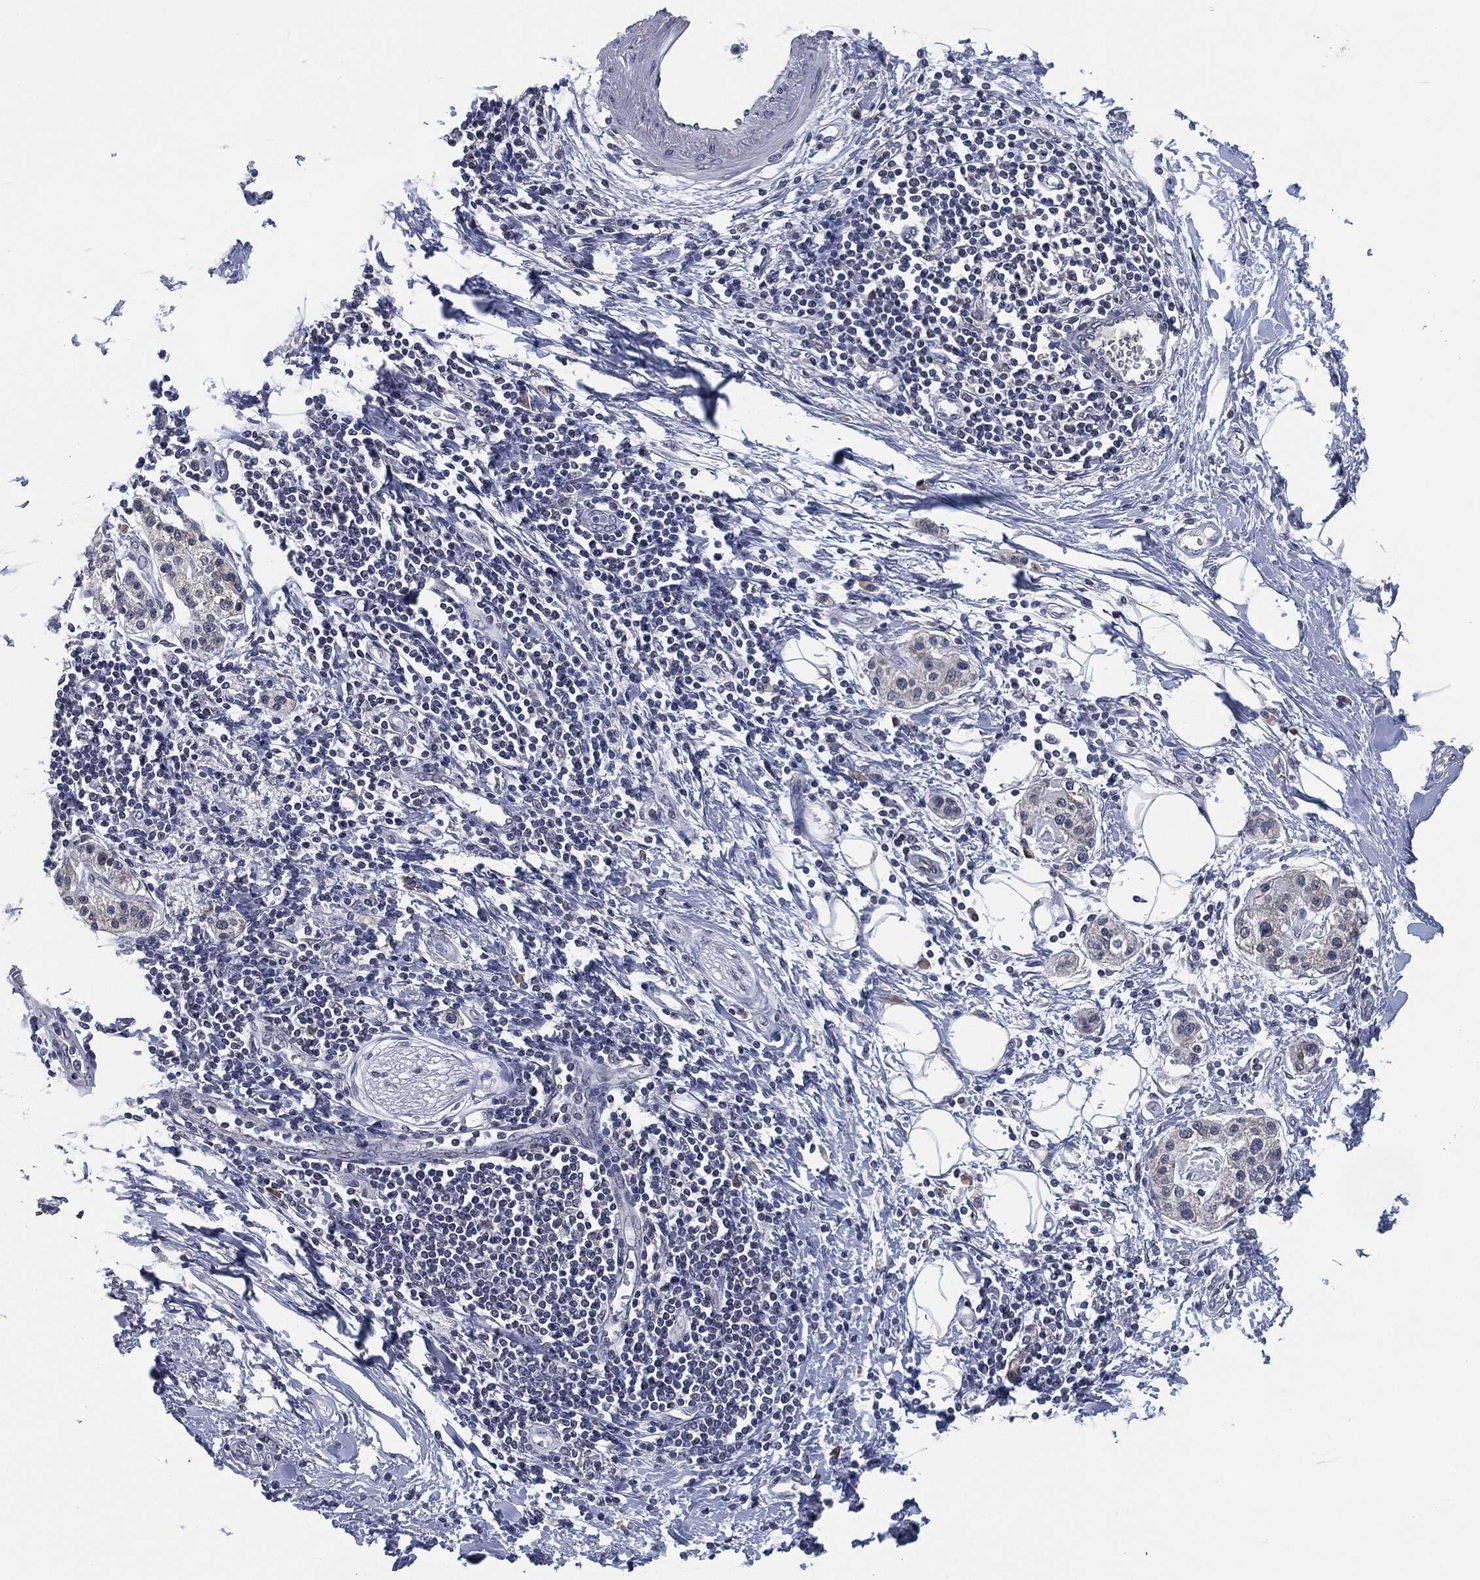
{"staining": {"intensity": "negative", "quantity": "none", "location": "none"}, "tissue": "pancreatic cancer", "cell_type": "Tumor cells", "image_type": "cancer", "snomed": [{"axis": "morphology", "description": "Normal tissue, NOS"}, {"axis": "morphology", "description": "Adenocarcinoma, NOS"}, {"axis": "topography", "description": "Pancreas"}, {"axis": "topography", "description": "Duodenum"}], "caption": "Immunohistochemistry of adenocarcinoma (pancreatic) exhibits no expression in tumor cells.", "gene": "IL2RG", "patient": {"sex": "female", "age": 60}}